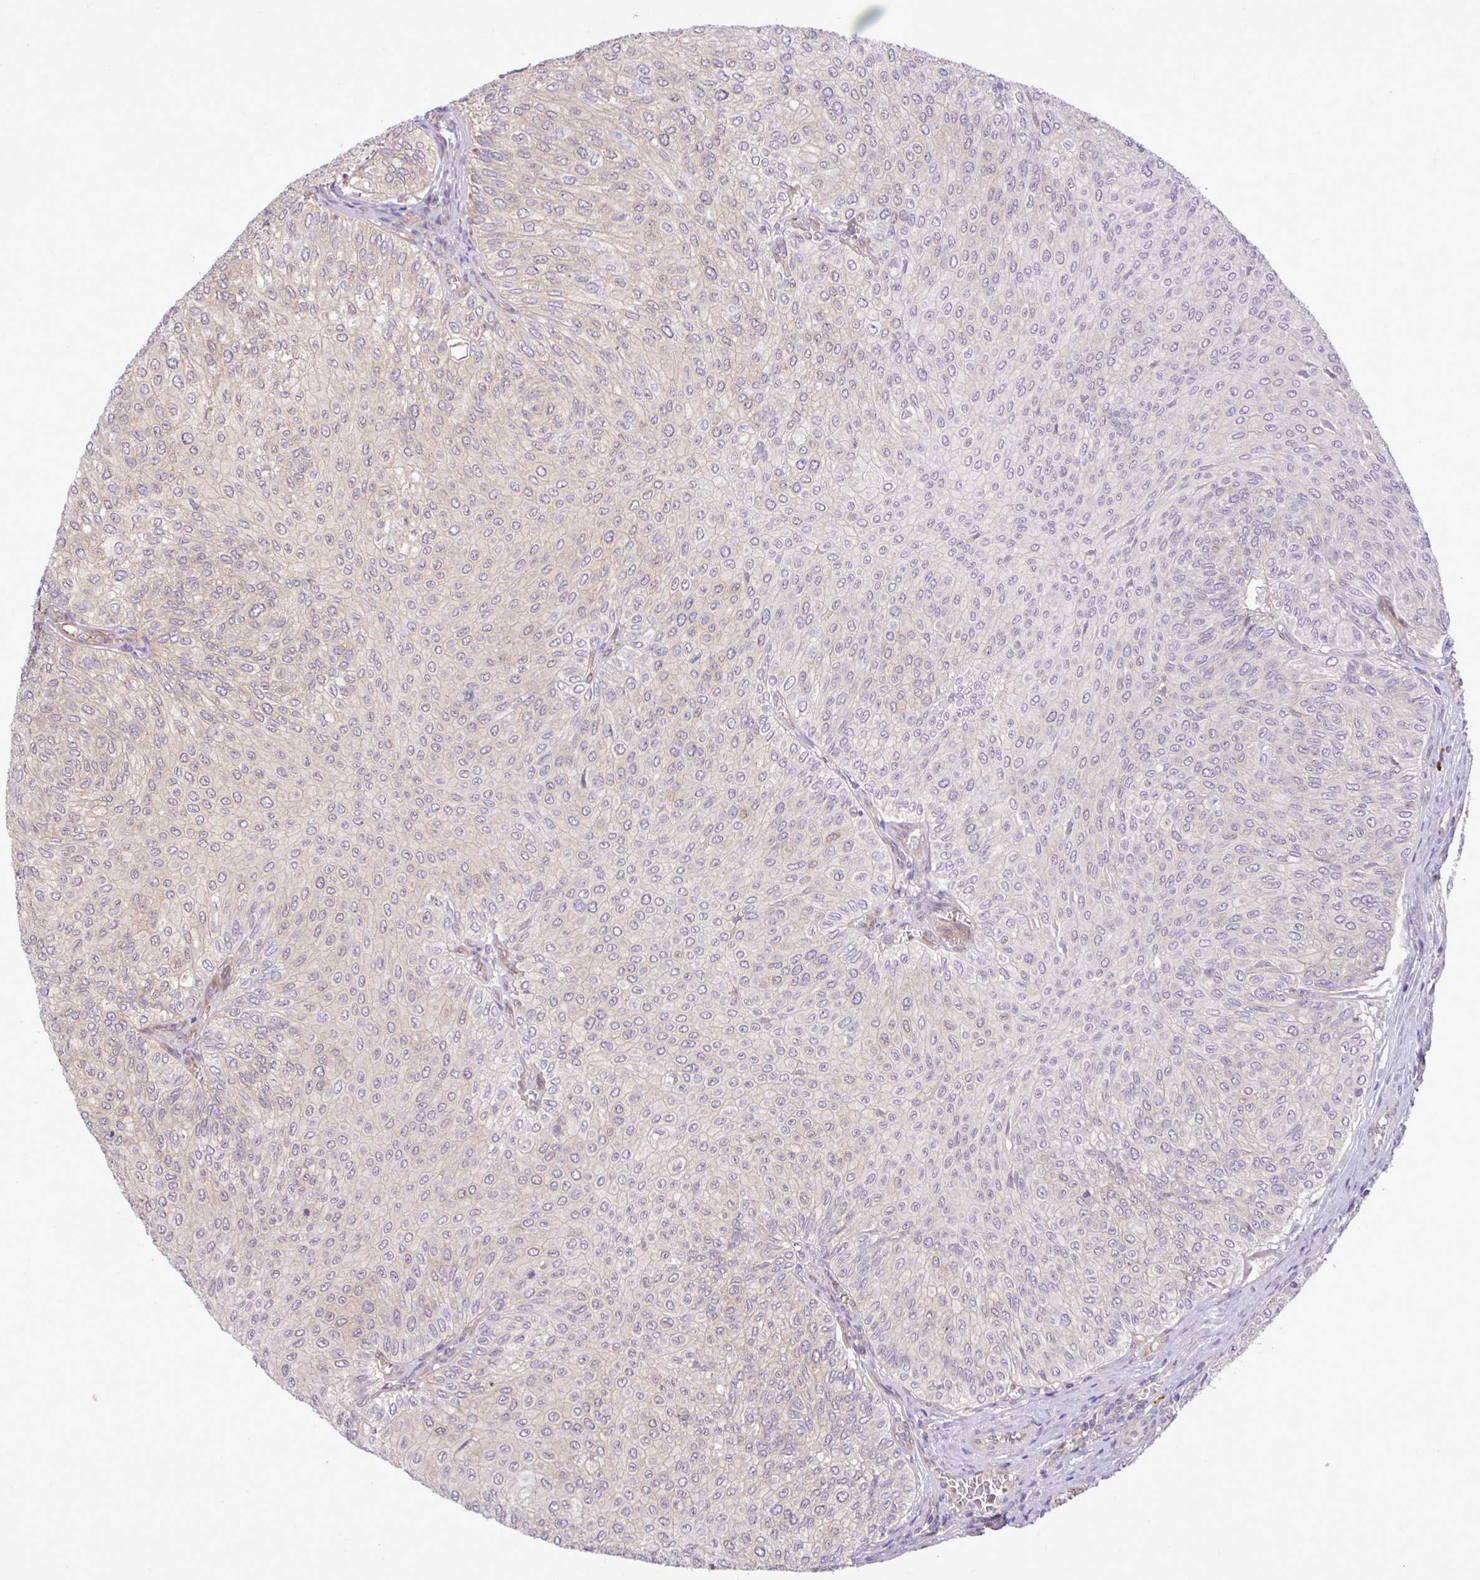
{"staining": {"intensity": "negative", "quantity": "none", "location": "none"}, "tissue": "urothelial cancer", "cell_type": "Tumor cells", "image_type": "cancer", "snomed": [{"axis": "morphology", "description": "Urothelial carcinoma, NOS"}, {"axis": "topography", "description": "Urinary bladder"}], "caption": "Tumor cells are negative for protein expression in human transitional cell carcinoma.", "gene": "FAM222B", "patient": {"sex": "male", "age": 59}}